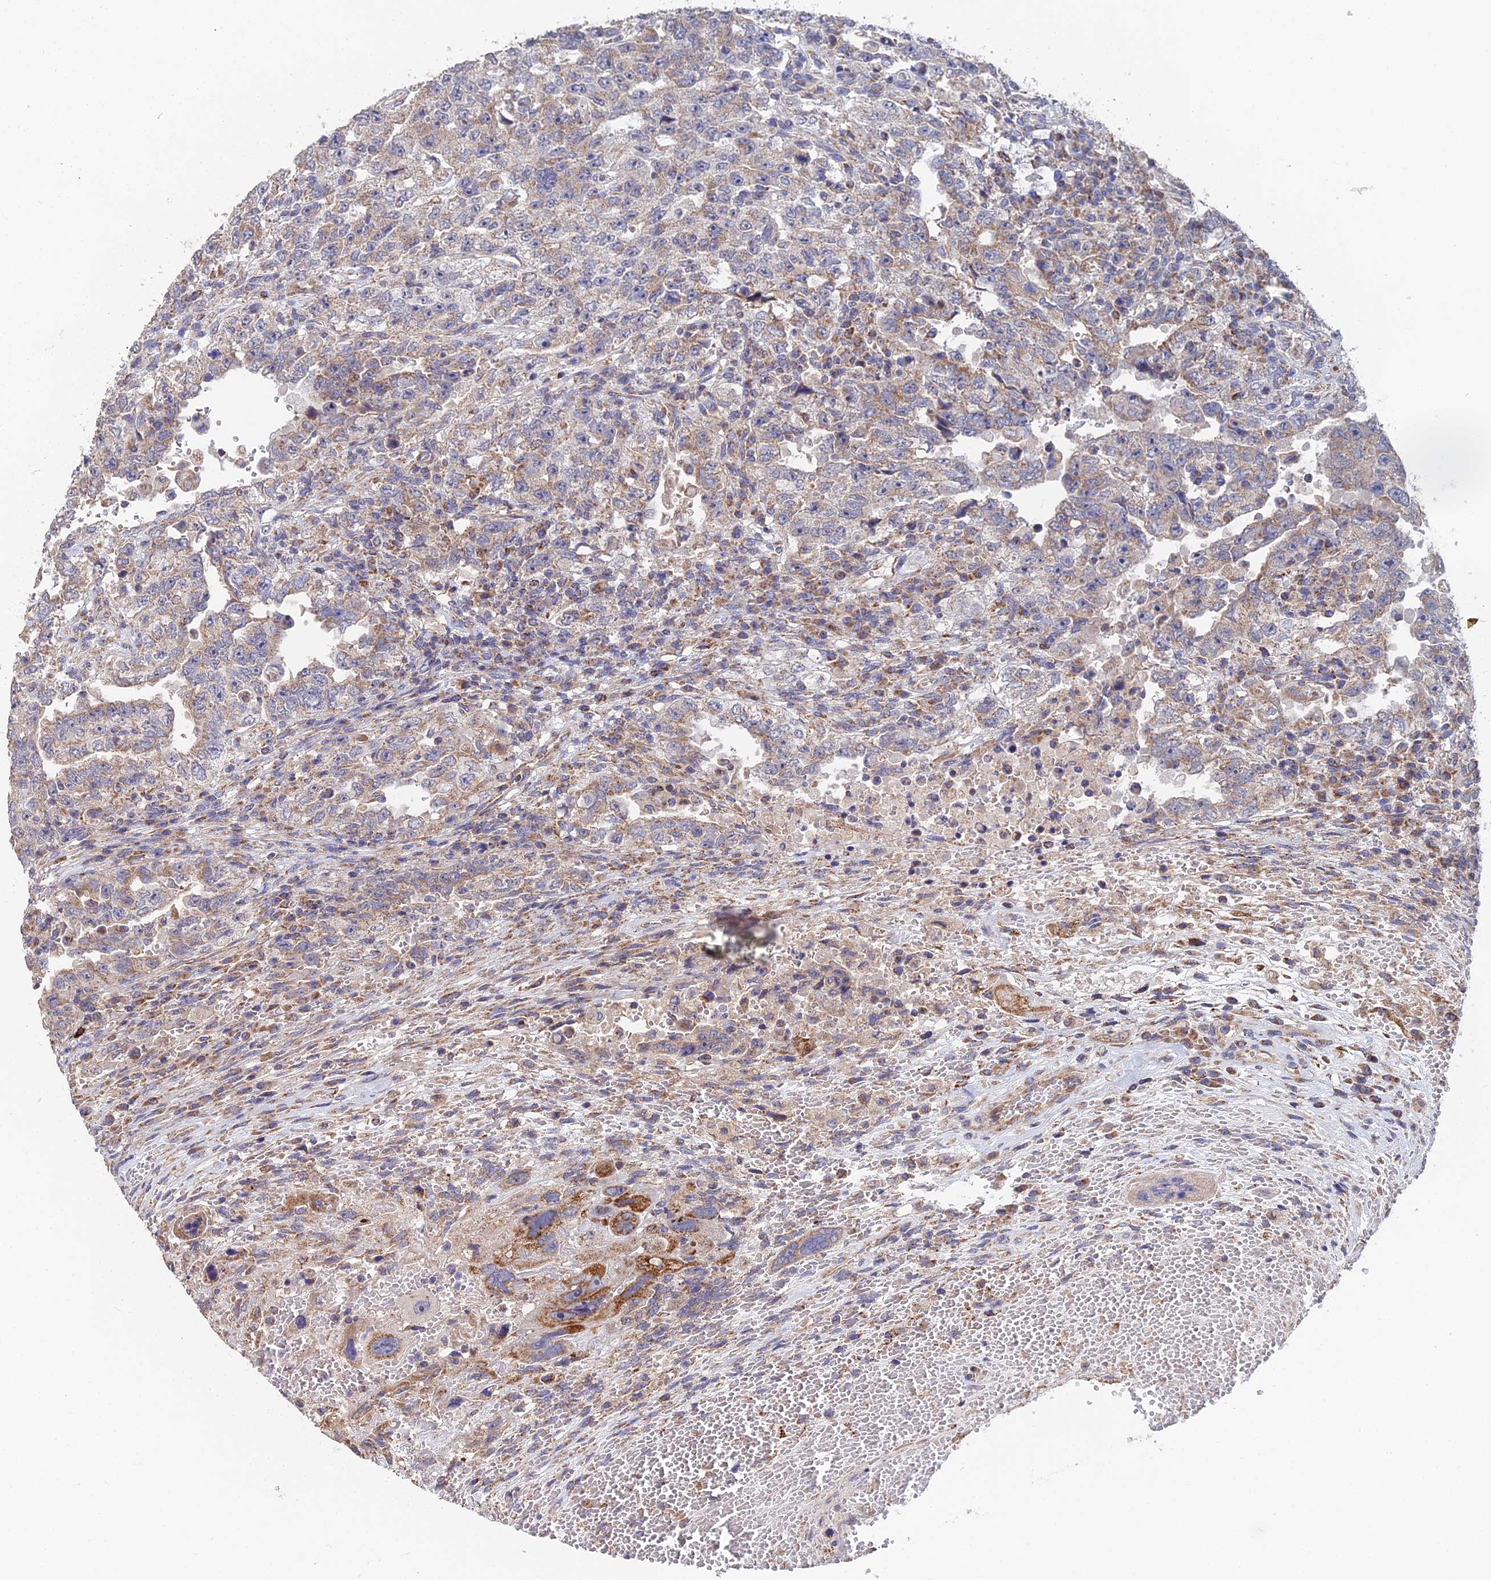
{"staining": {"intensity": "moderate", "quantity": "<25%", "location": "cytoplasmic/membranous"}, "tissue": "testis cancer", "cell_type": "Tumor cells", "image_type": "cancer", "snomed": [{"axis": "morphology", "description": "Carcinoma, Embryonal, NOS"}, {"axis": "topography", "description": "Testis"}], "caption": "Immunohistochemistry photomicrograph of testis cancer stained for a protein (brown), which exhibits low levels of moderate cytoplasmic/membranous positivity in approximately <25% of tumor cells.", "gene": "ECSIT", "patient": {"sex": "male", "age": 26}}